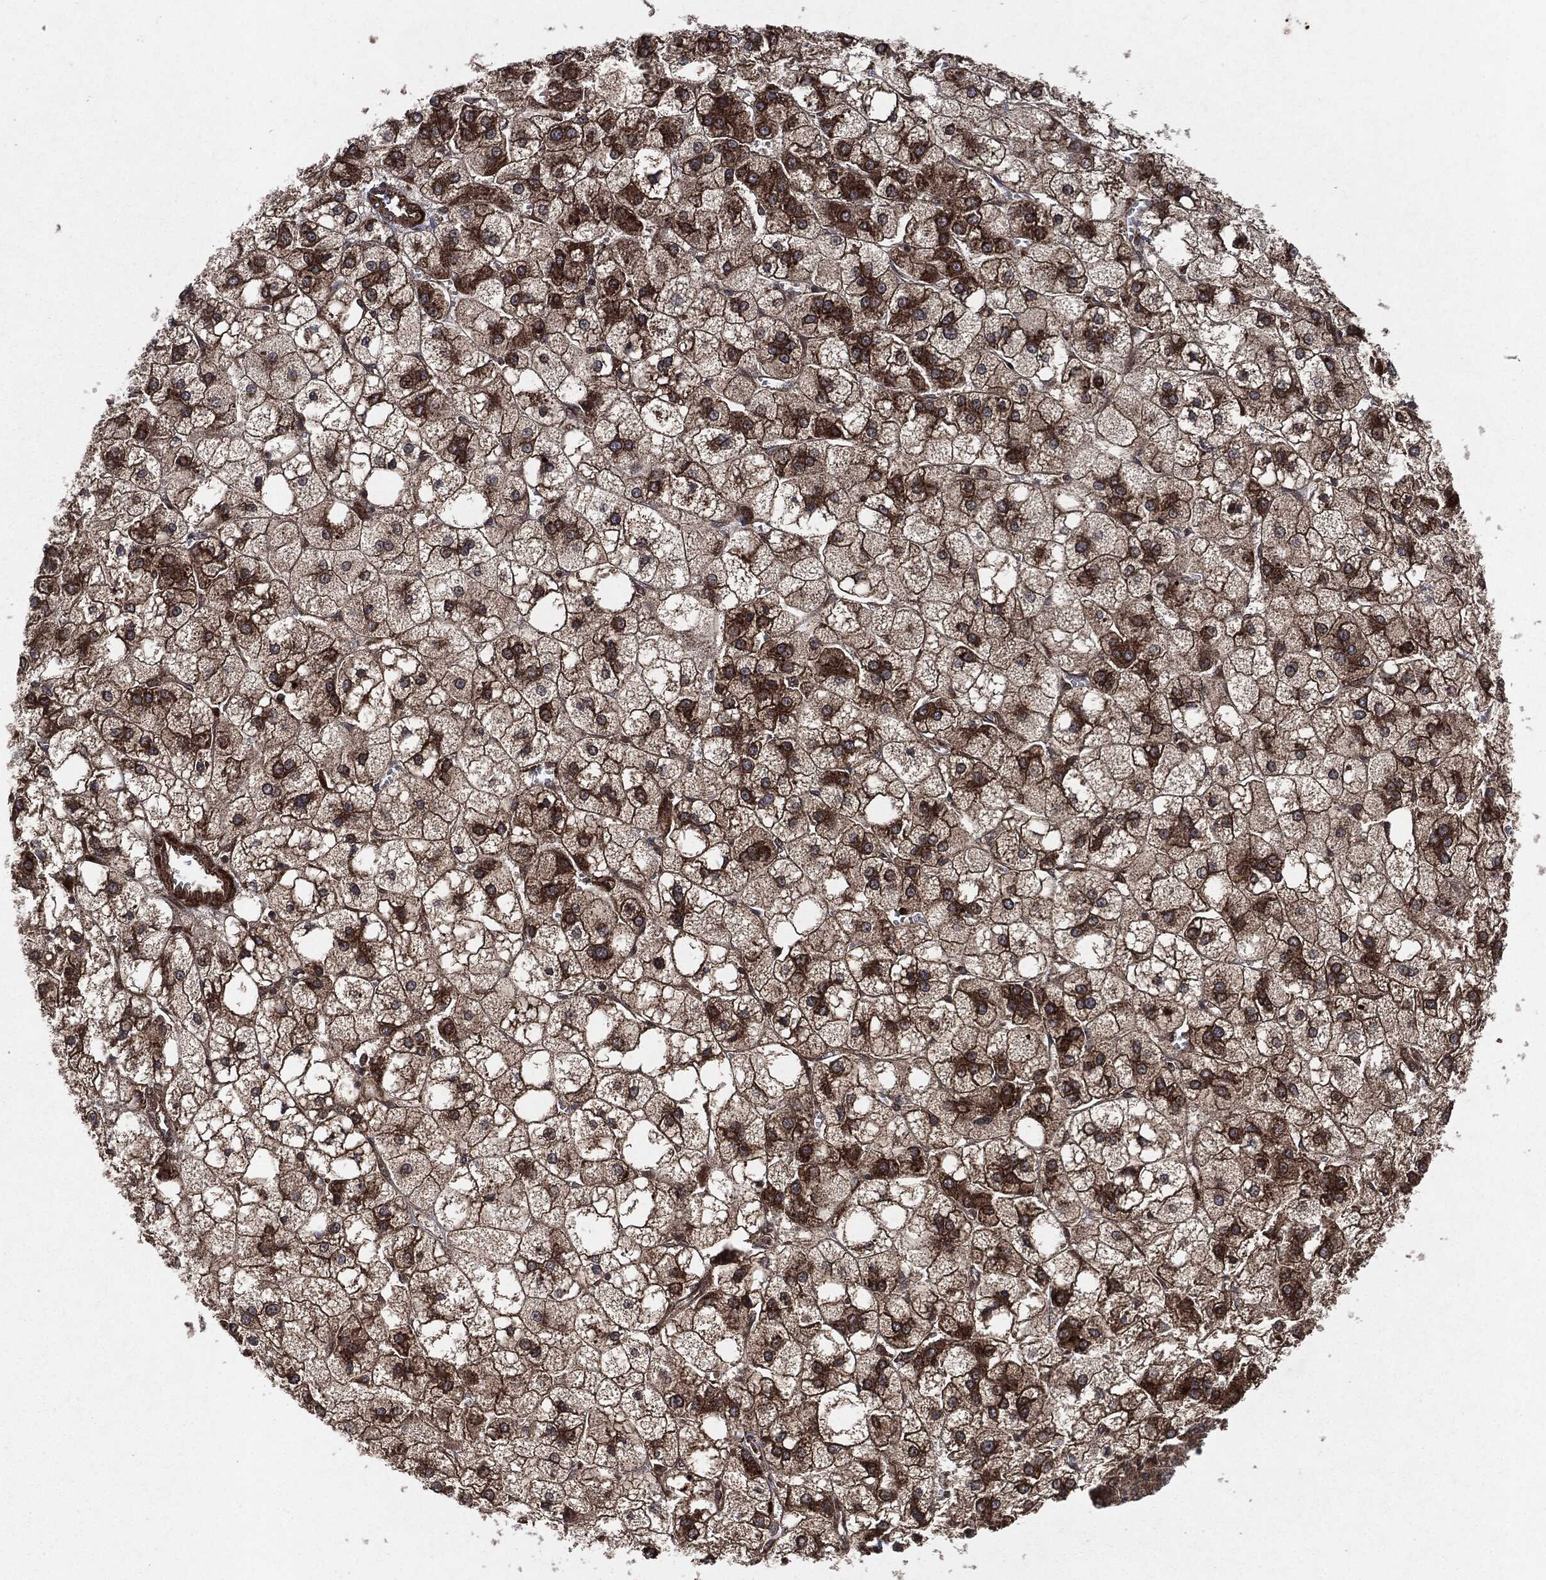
{"staining": {"intensity": "strong", "quantity": "25%-75%", "location": "cytoplasmic/membranous"}, "tissue": "liver cancer", "cell_type": "Tumor cells", "image_type": "cancer", "snomed": [{"axis": "morphology", "description": "Carcinoma, Hepatocellular, NOS"}, {"axis": "topography", "description": "Liver"}], "caption": "Immunohistochemical staining of human liver cancer (hepatocellular carcinoma) reveals strong cytoplasmic/membranous protein staining in approximately 25%-75% of tumor cells. The protein of interest is stained brown, and the nuclei are stained in blue (DAB (3,3'-diaminobenzidine) IHC with brightfield microscopy, high magnification).", "gene": "RAF1", "patient": {"sex": "male", "age": 73}}